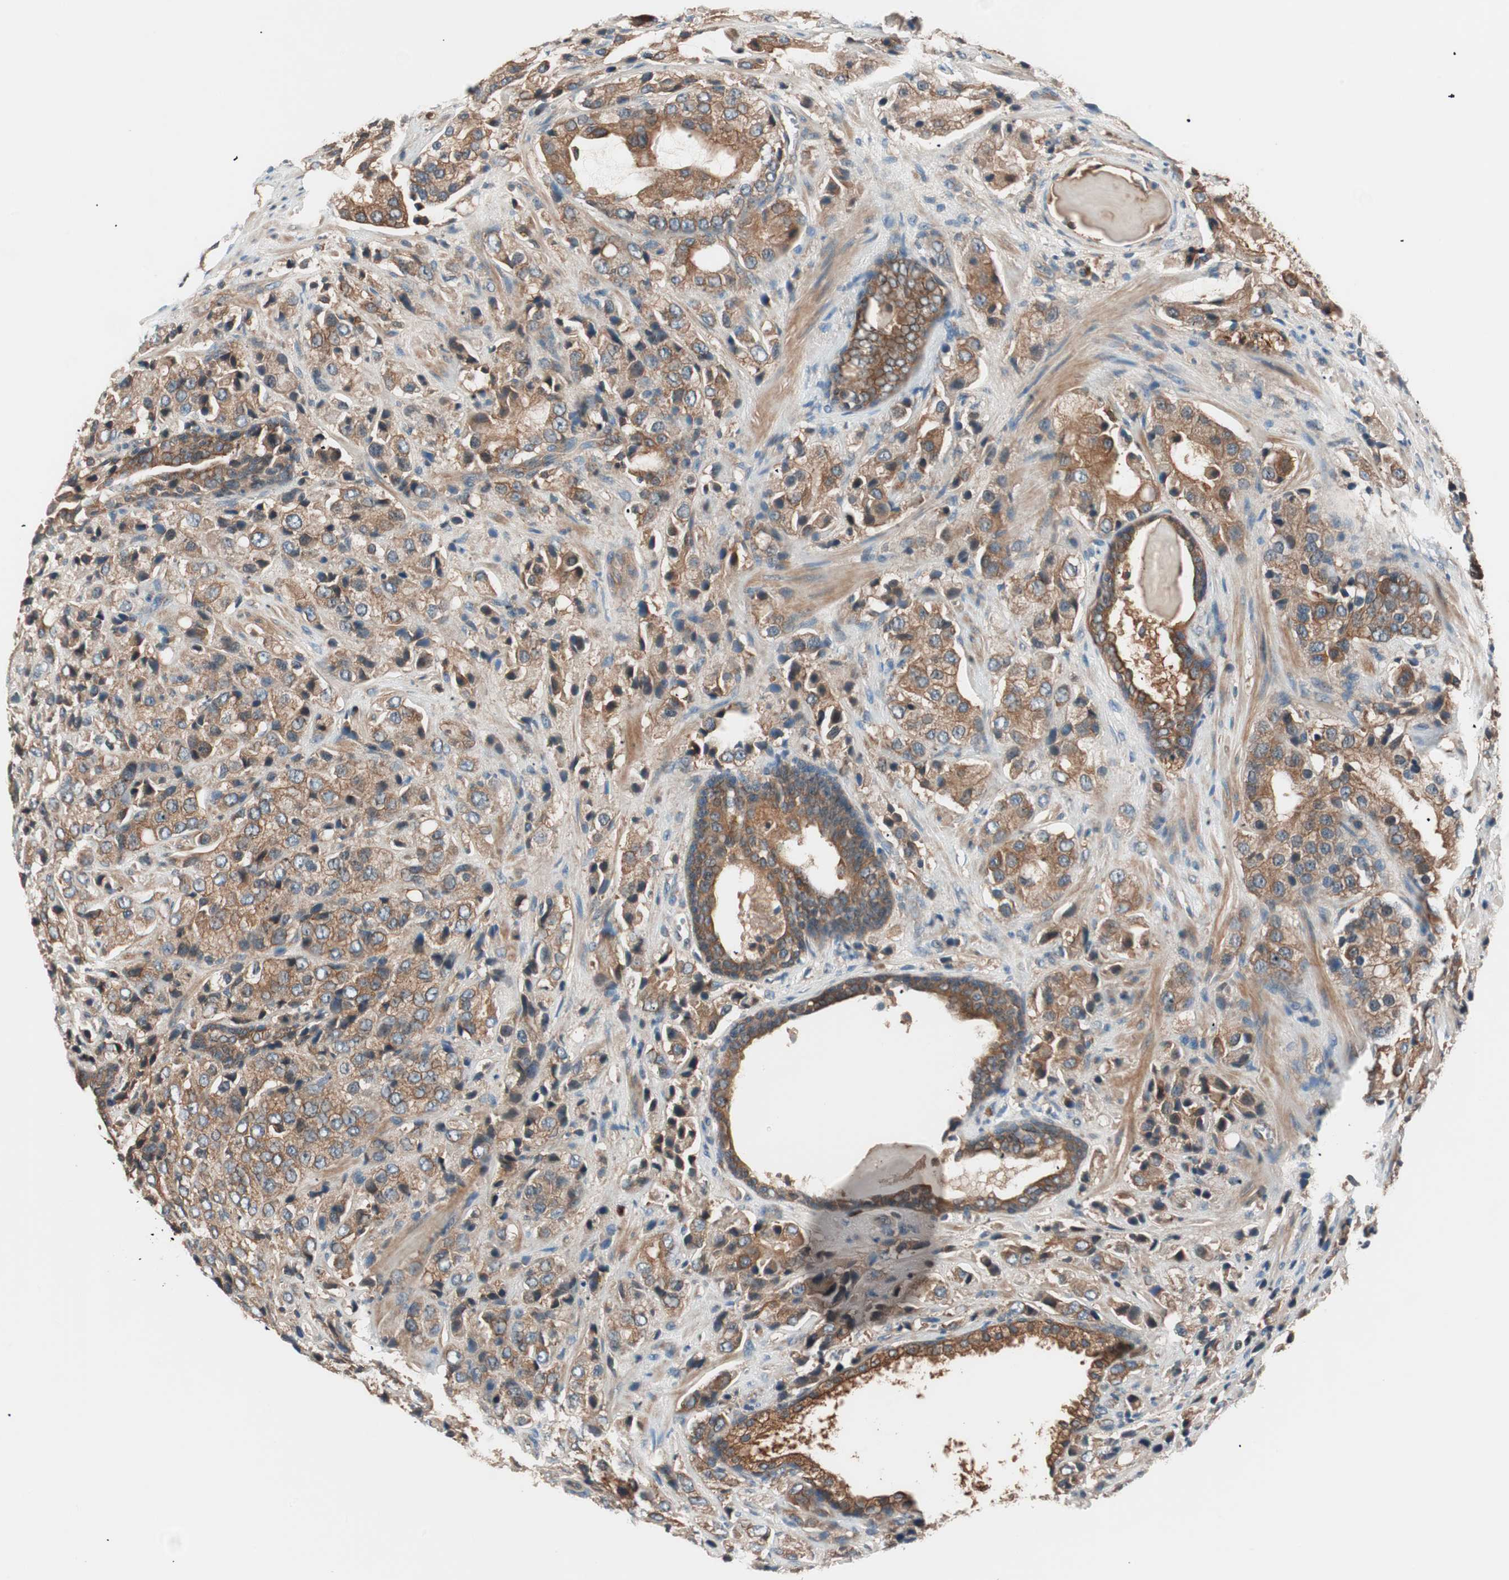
{"staining": {"intensity": "moderate", "quantity": ">75%", "location": "cytoplasmic/membranous"}, "tissue": "prostate cancer", "cell_type": "Tumor cells", "image_type": "cancer", "snomed": [{"axis": "morphology", "description": "Adenocarcinoma, High grade"}, {"axis": "topography", "description": "Prostate"}], "caption": "Prostate cancer (adenocarcinoma (high-grade)) tissue demonstrates moderate cytoplasmic/membranous staining in approximately >75% of tumor cells", "gene": "TSG101", "patient": {"sex": "male", "age": 70}}